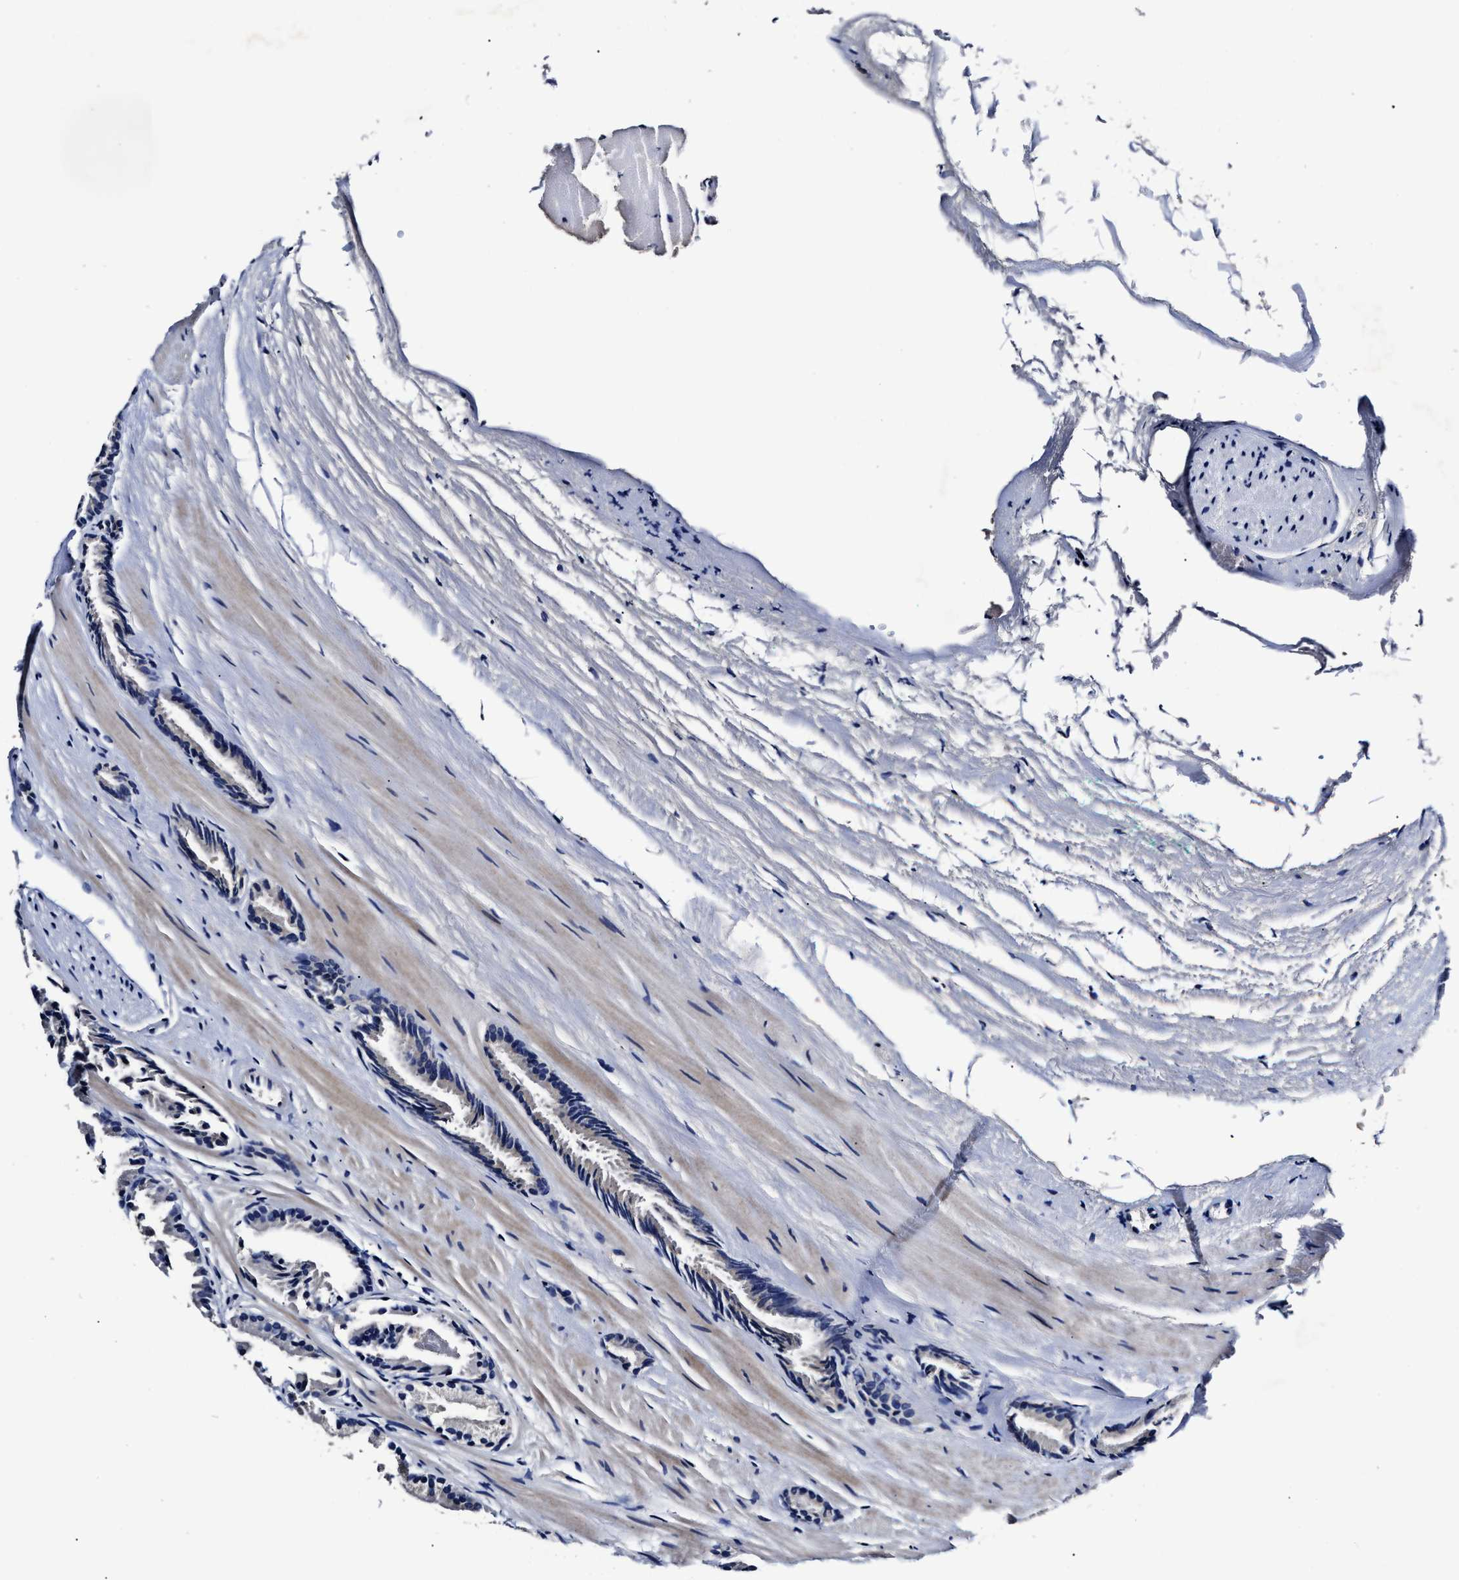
{"staining": {"intensity": "negative", "quantity": "none", "location": "none"}, "tissue": "prostate cancer", "cell_type": "Tumor cells", "image_type": "cancer", "snomed": [{"axis": "morphology", "description": "Adenocarcinoma, Low grade"}, {"axis": "topography", "description": "Prostate"}], "caption": "High magnification brightfield microscopy of adenocarcinoma (low-grade) (prostate) stained with DAB (brown) and counterstained with hematoxylin (blue): tumor cells show no significant positivity.", "gene": "OLFML2A", "patient": {"sex": "male", "age": 51}}